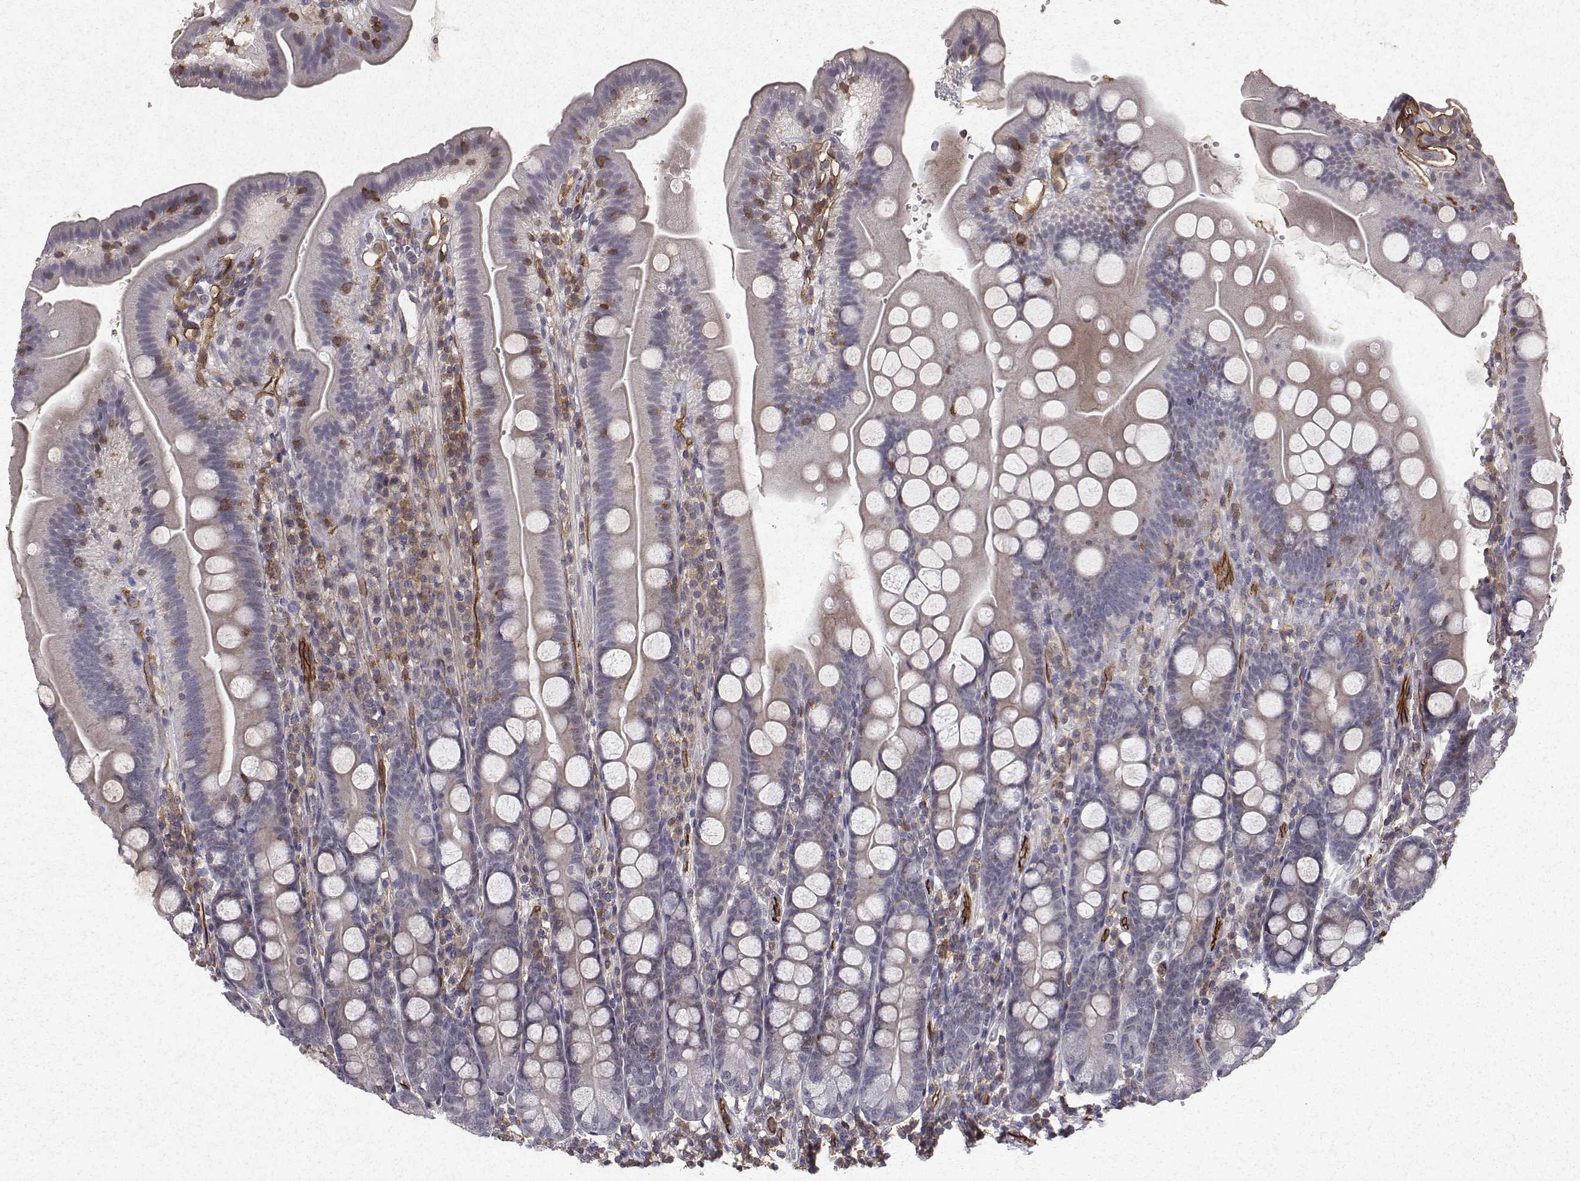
{"staining": {"intensity": "negative", "quantity": "none", "location": "none"}, "tissue": "duodenum", "cell_type": "Glandular cells", "image_type": "normal", "snomed": [{"axis": "morphology", "description": "Normal tissue, NOS"}, {"axis": "topography", "description": "Duodenum"}], "caption": "High power microscopy image of an IHC image of normal duodenum, revealing no significant positivity in glandular cells.", "gene": "PTPRG", "patient": {"sex": "female", "age": 67}}